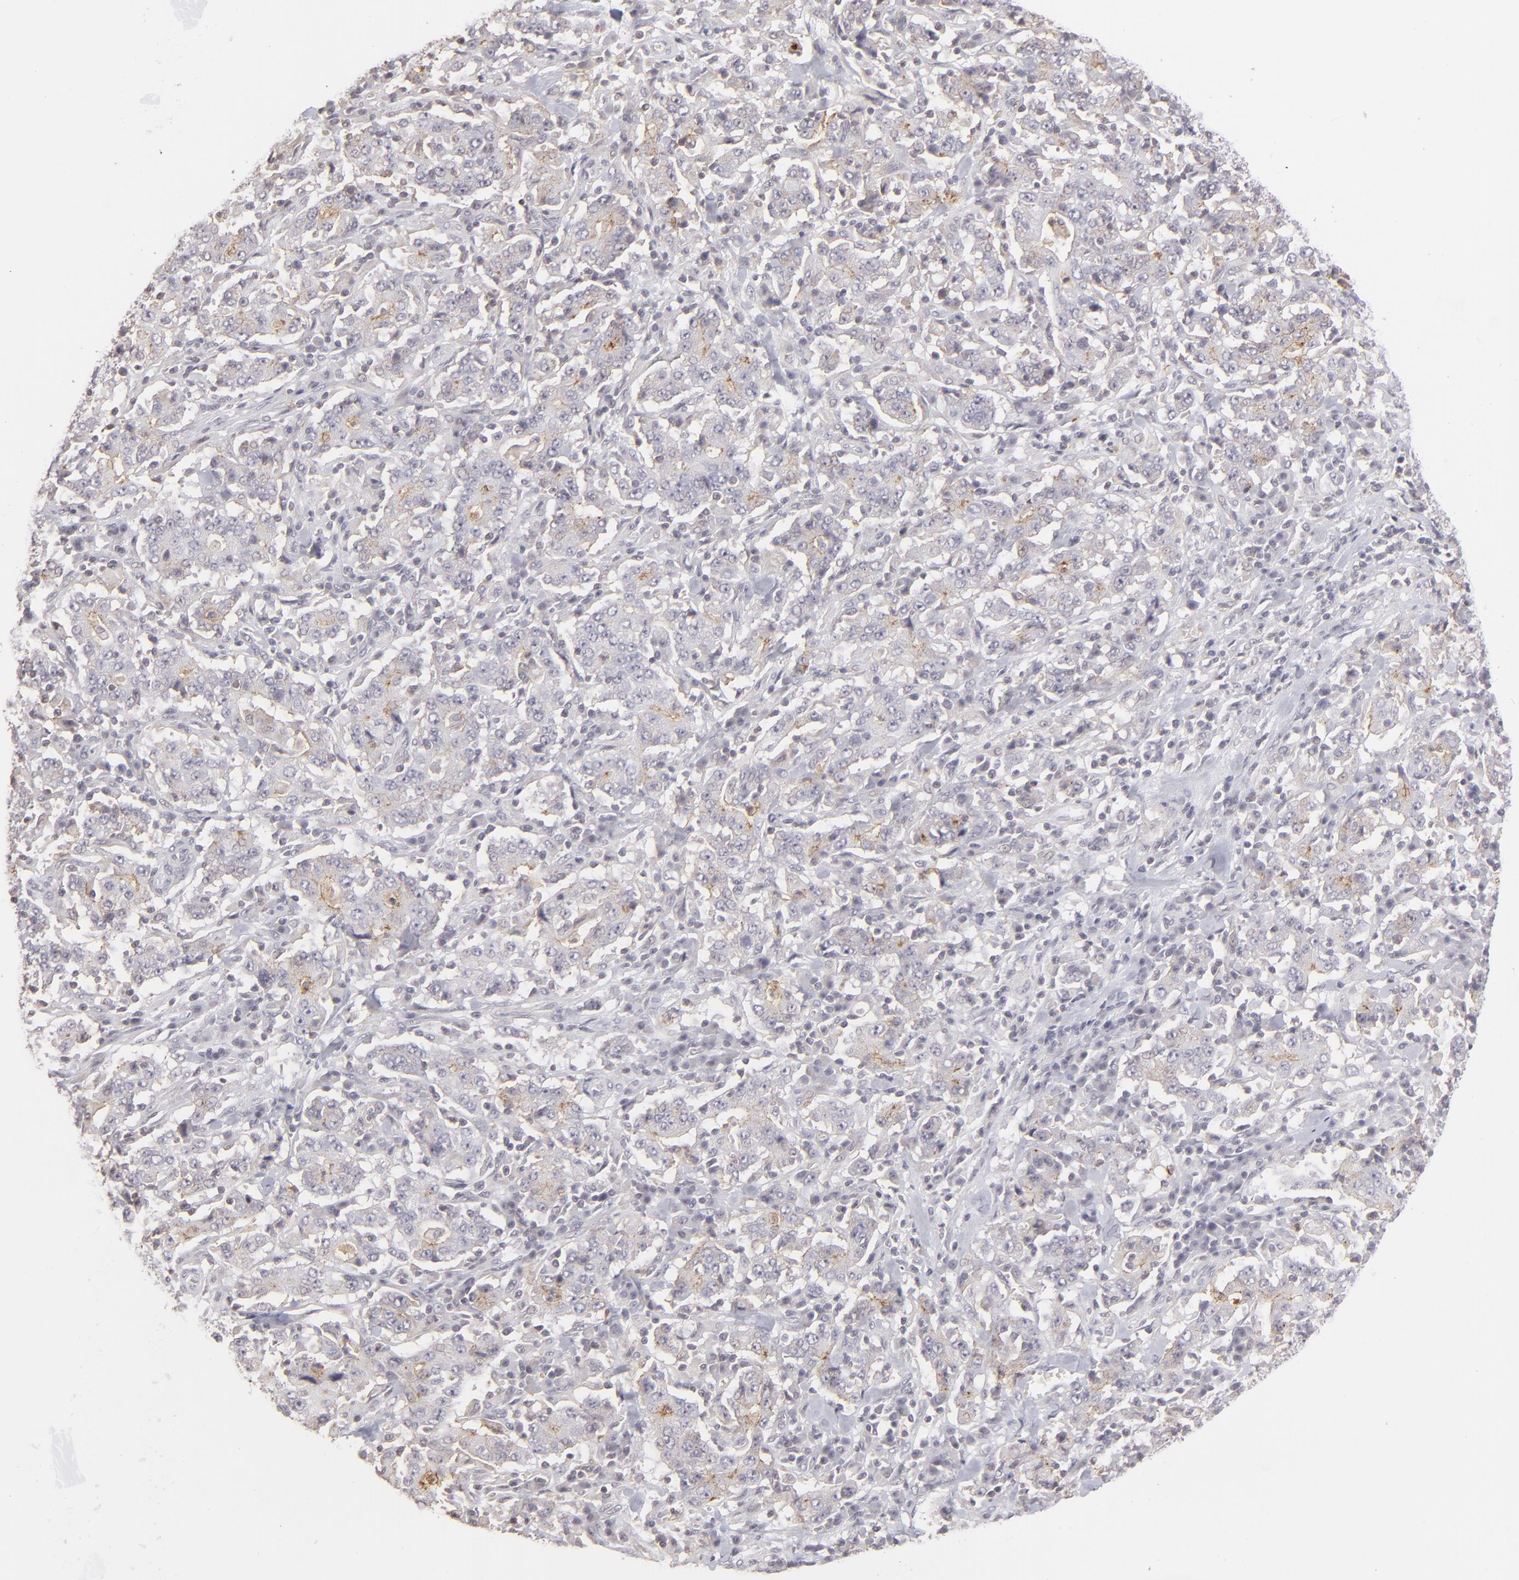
{"staining": {"intensity": "negative", "quantity": "none", "location": "none"}, "tissue": "stomach cancer", "cell_type": "Tumor cells", "image_type": "cancer", "snomed": [{"axis": "morphology", "description": "Normal tissue, NOS"}, {"axis": "morphology", "description": "Adenocarcinoma, NOS"}, {"axis": "topography", "description": "Stomach, upper"}, {"axis": "topography", "description": "Stomach"}], "caption": "Immunohistochemical staining of human stomach cancer exhibits no significant expression in tumor cells.", "gene": "CLDN2", "patient": {"sex": "male", "age": 59}}